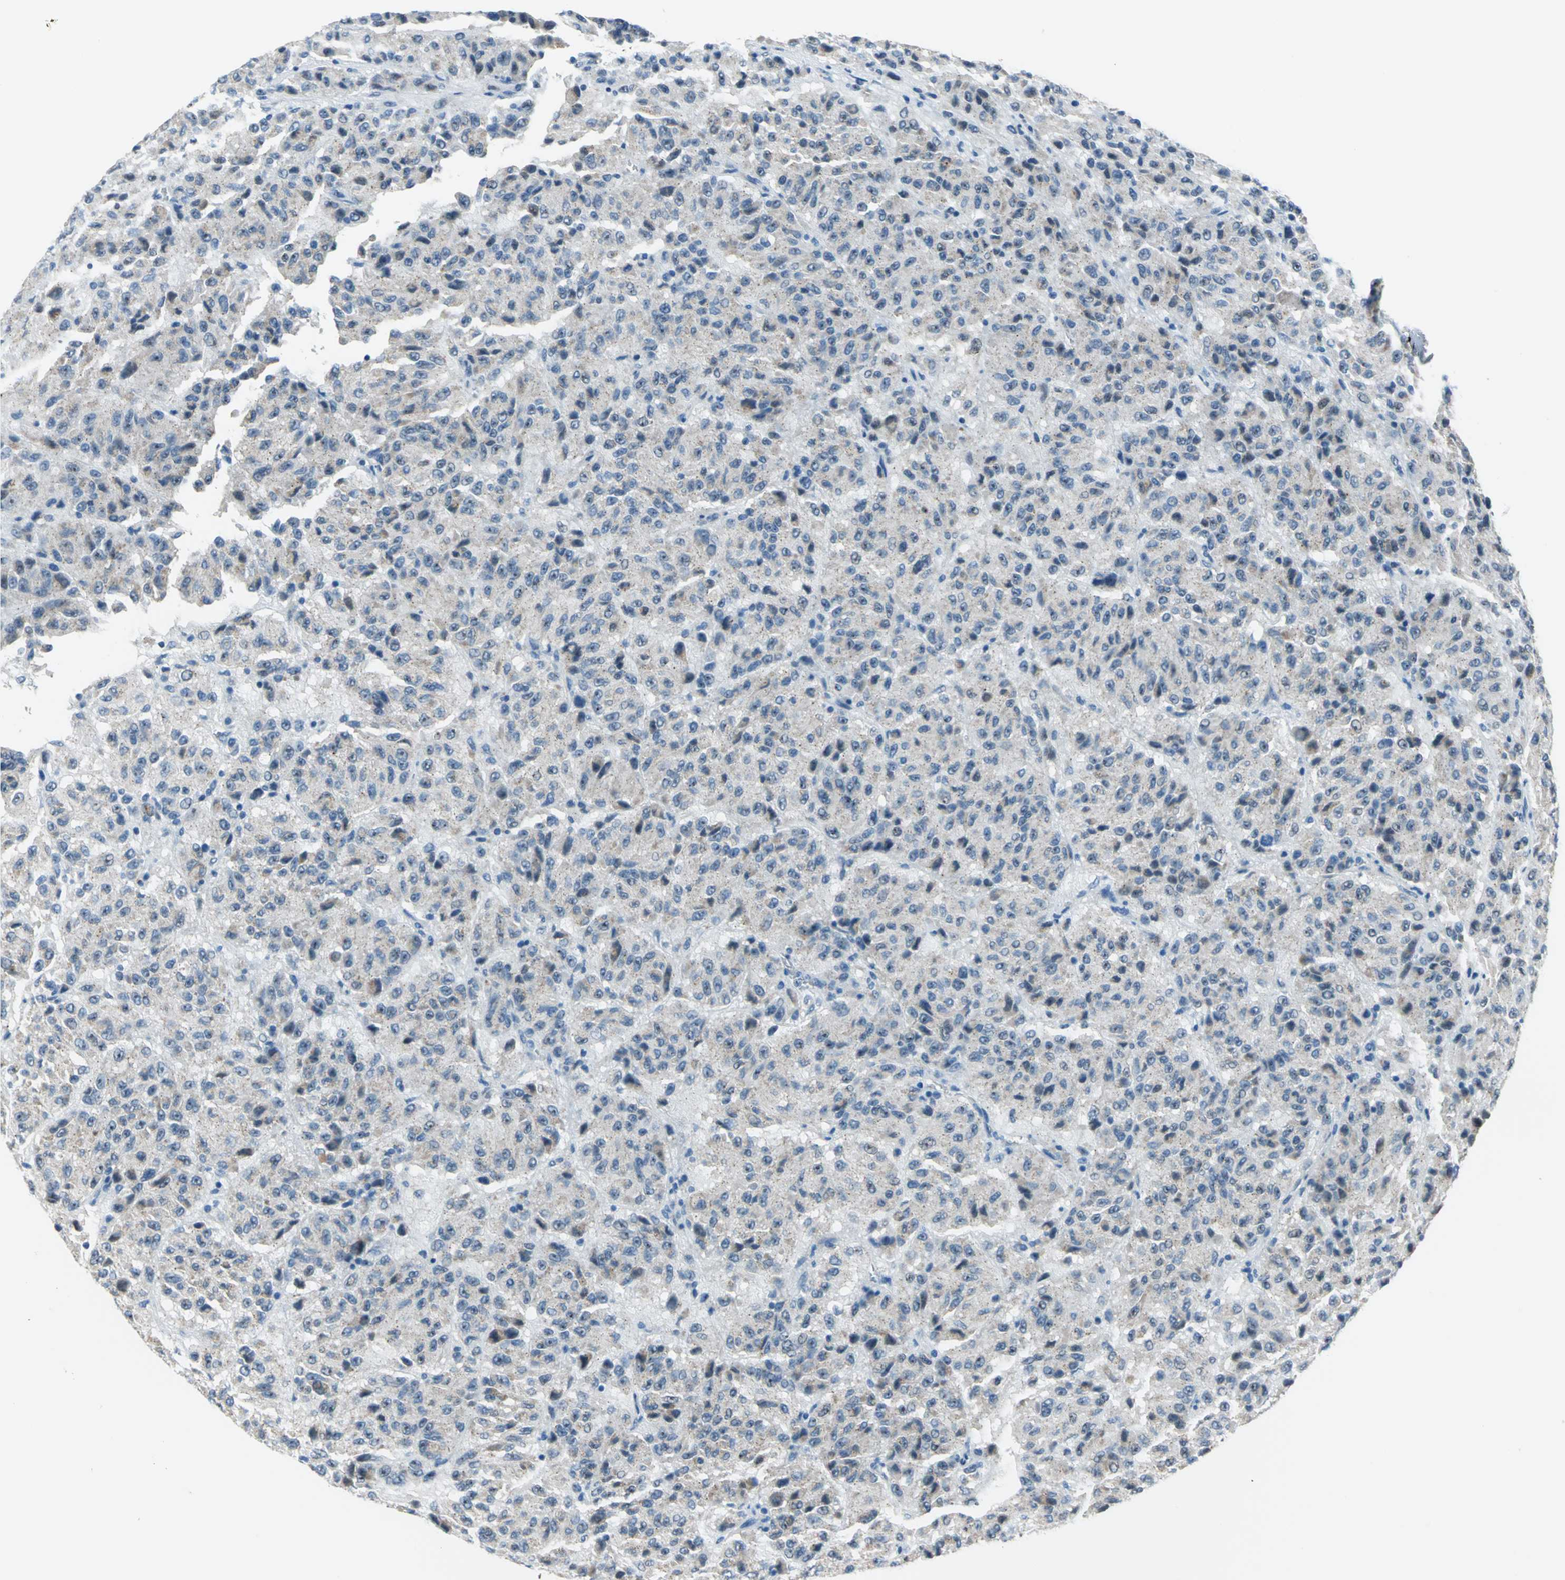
{"staining": {"intensity": "negative", "quantity": "none", "location": "none"}, "tissue": "melanoma", "cell_type": "Tumor cells", "image_type": "cancer", "snomed": [{"axis": "morphology", "description": "Malignant melanoma, Metastatic site"}, {"axis": "topography", "description": "Lung"}], "caption": "Human malignant melanoma (metastatic site) stained for a protein using immunohistochemistry (IHC) exhibits no staining in tumor cells.", "gene": "MUC4", "patient": {"sex": "male", "age": 64}}